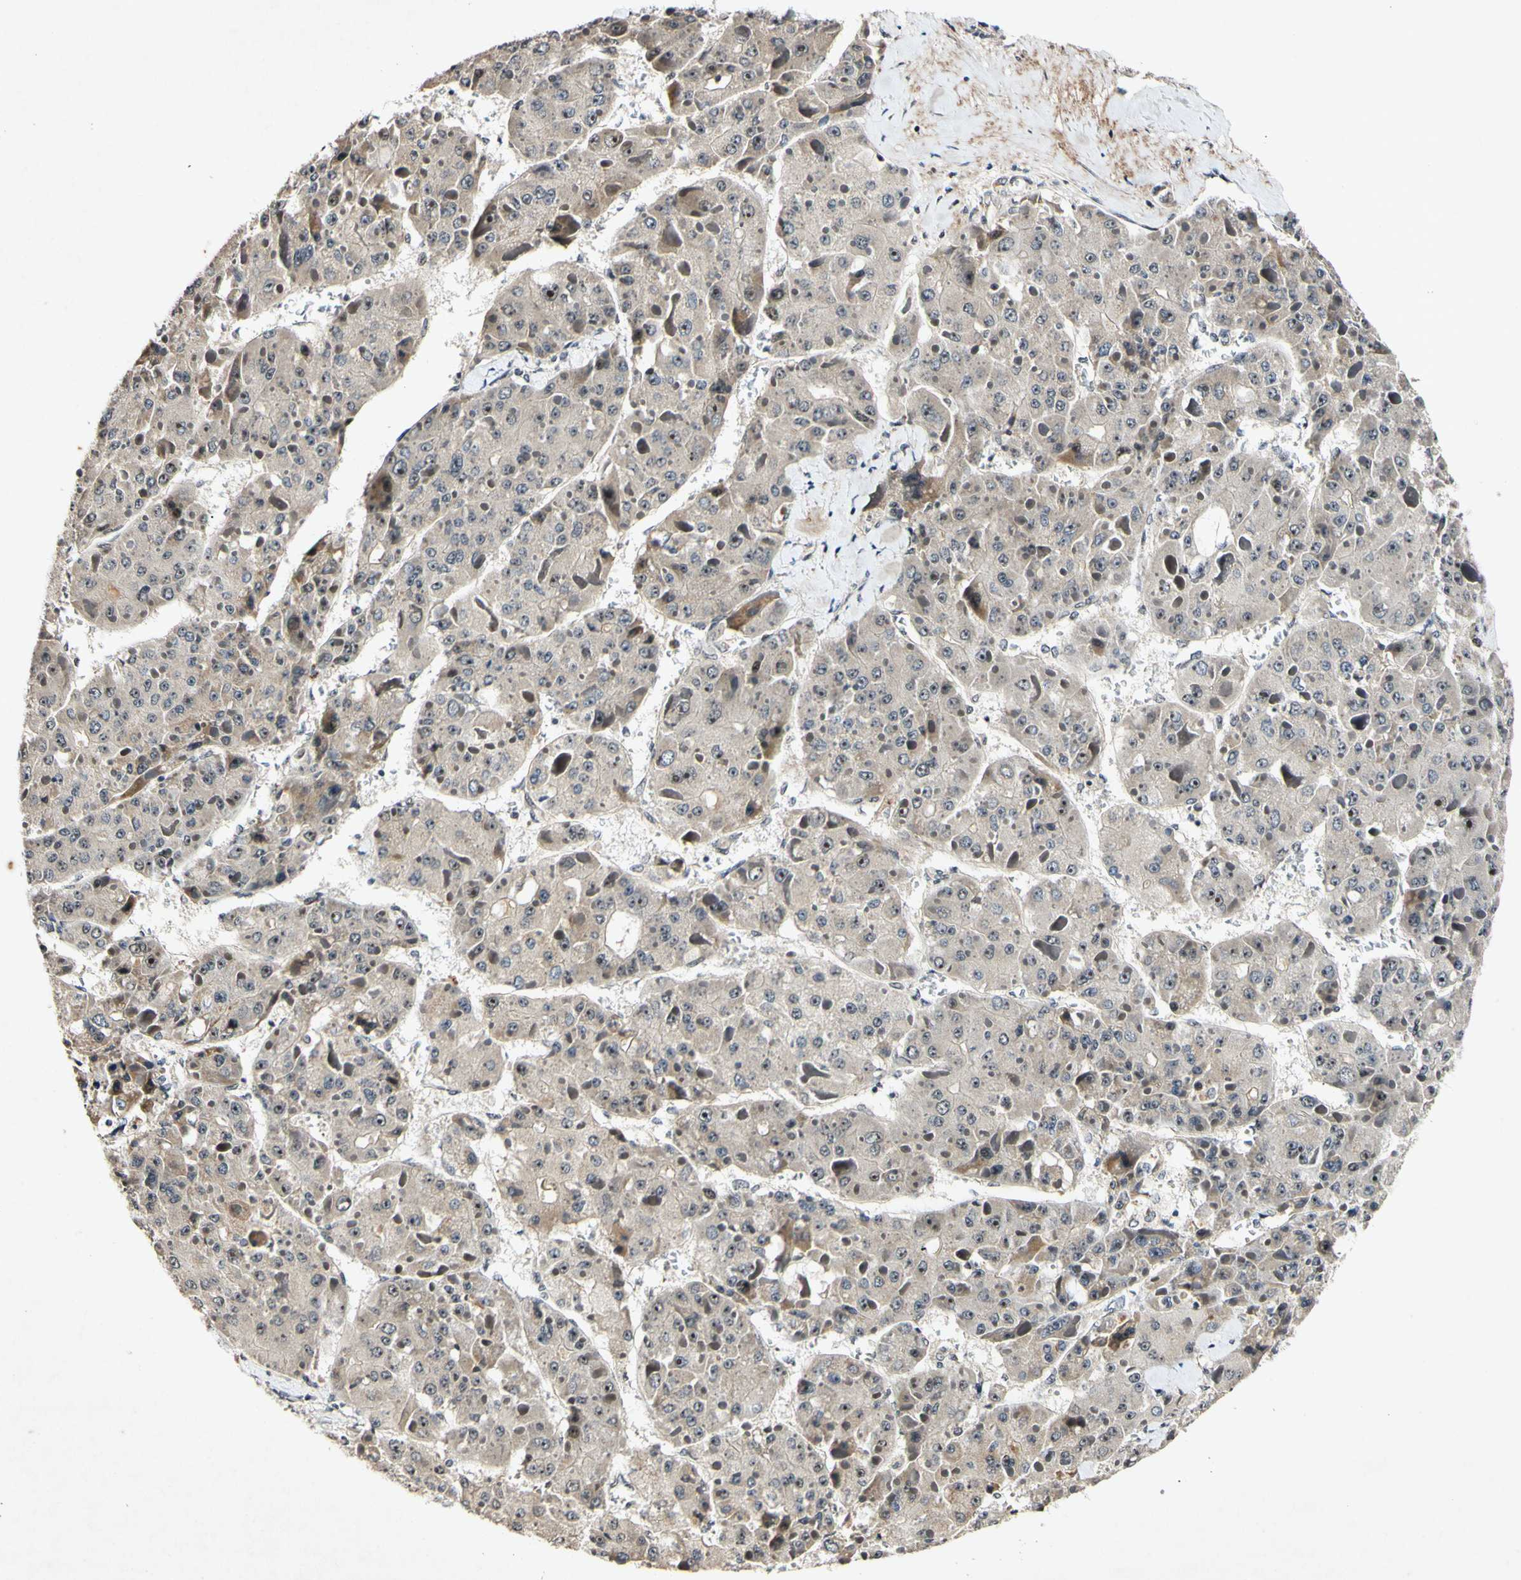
{"staining": {"intensity": "weak", "quantity": ">75%", "location": "cytoplasmic/membranous,nuclear"}, "tissue": "liver cancer", "cell_type": "Tumor cells", "image_type": "cancer", "snomed": [{"axis": "morphology", "description": "Carcinoma, Hepatocellular, NOS"}, {"axis": "topography", "description": "Liver"}], "caption": "A low amount of weak cytoplasmic/membranous and nuclear positivity is identified in approximately >75% of tumor cells in liver cancer (hepatocellular carcinoma) tissue. (DAB (3,3'-diaminobenzidine) IHC, brown staining for protein, blue staining for nuclei).", "gene": "POLR2F", "patient": {"sex": "female", "age": 73}}